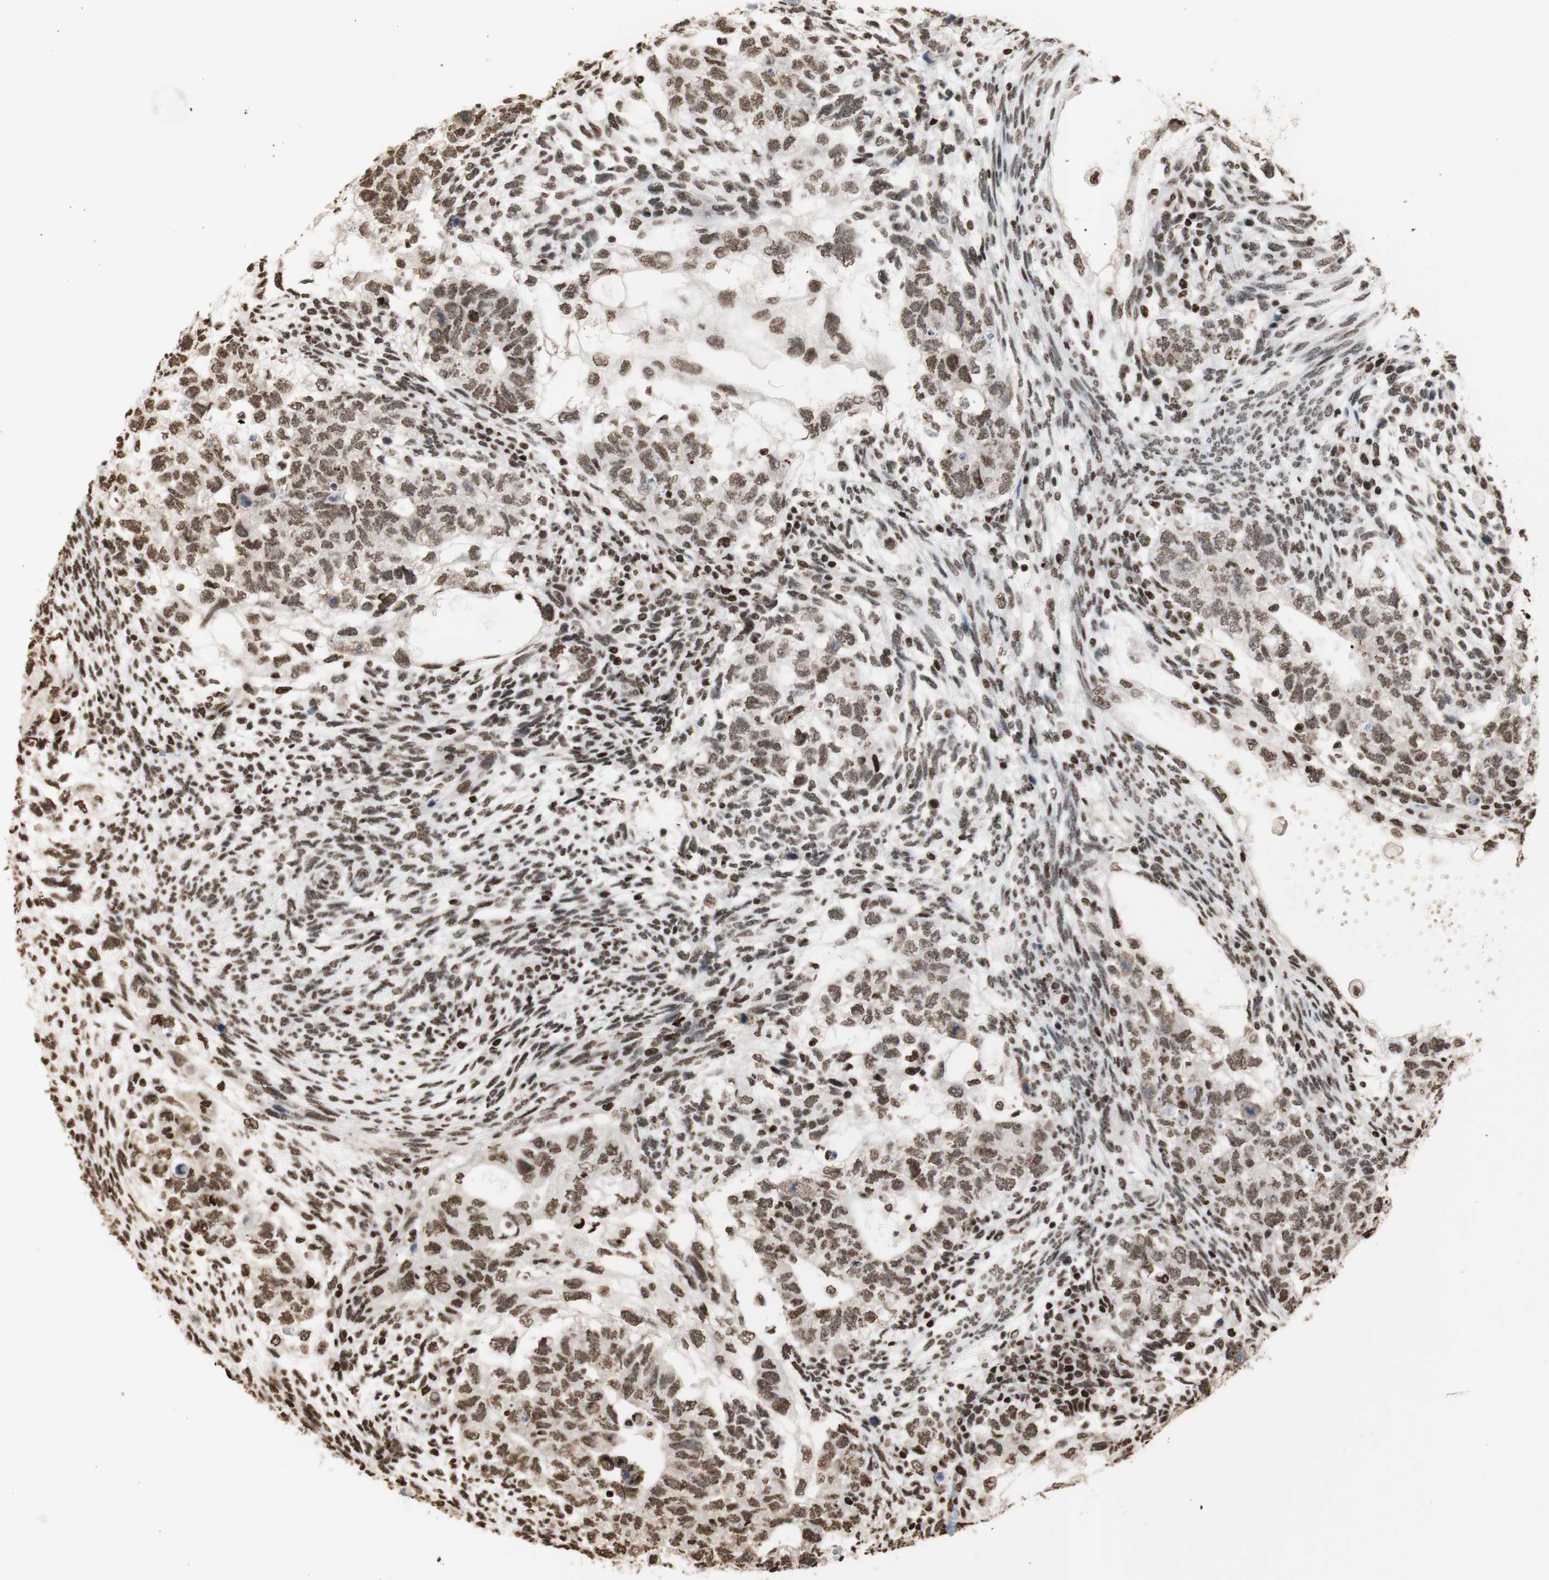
{"staining": {"intensity": "moderate", "quantity": ">75%", "location": "nuclear"}, "tissue": "testis cancer", "cell_type": "Tumor cells", "image_type": "cancer", "snomed": [{"axis": "morphology", "description": "Normal tissue, NOS"}, {"axis": "morphology", "description": "Carcinoma, Embryonal, NOS"}, {"axis": "topography", "description": "Testis"}], "caption": "Human testis embryonal carcinoma stained with a brown dye exhibits moderate nuclear positive expression in about >75% of tumor cells.", "gene": "HNRNPA2B1", "patient": {"sex": "male", "age": 36}}